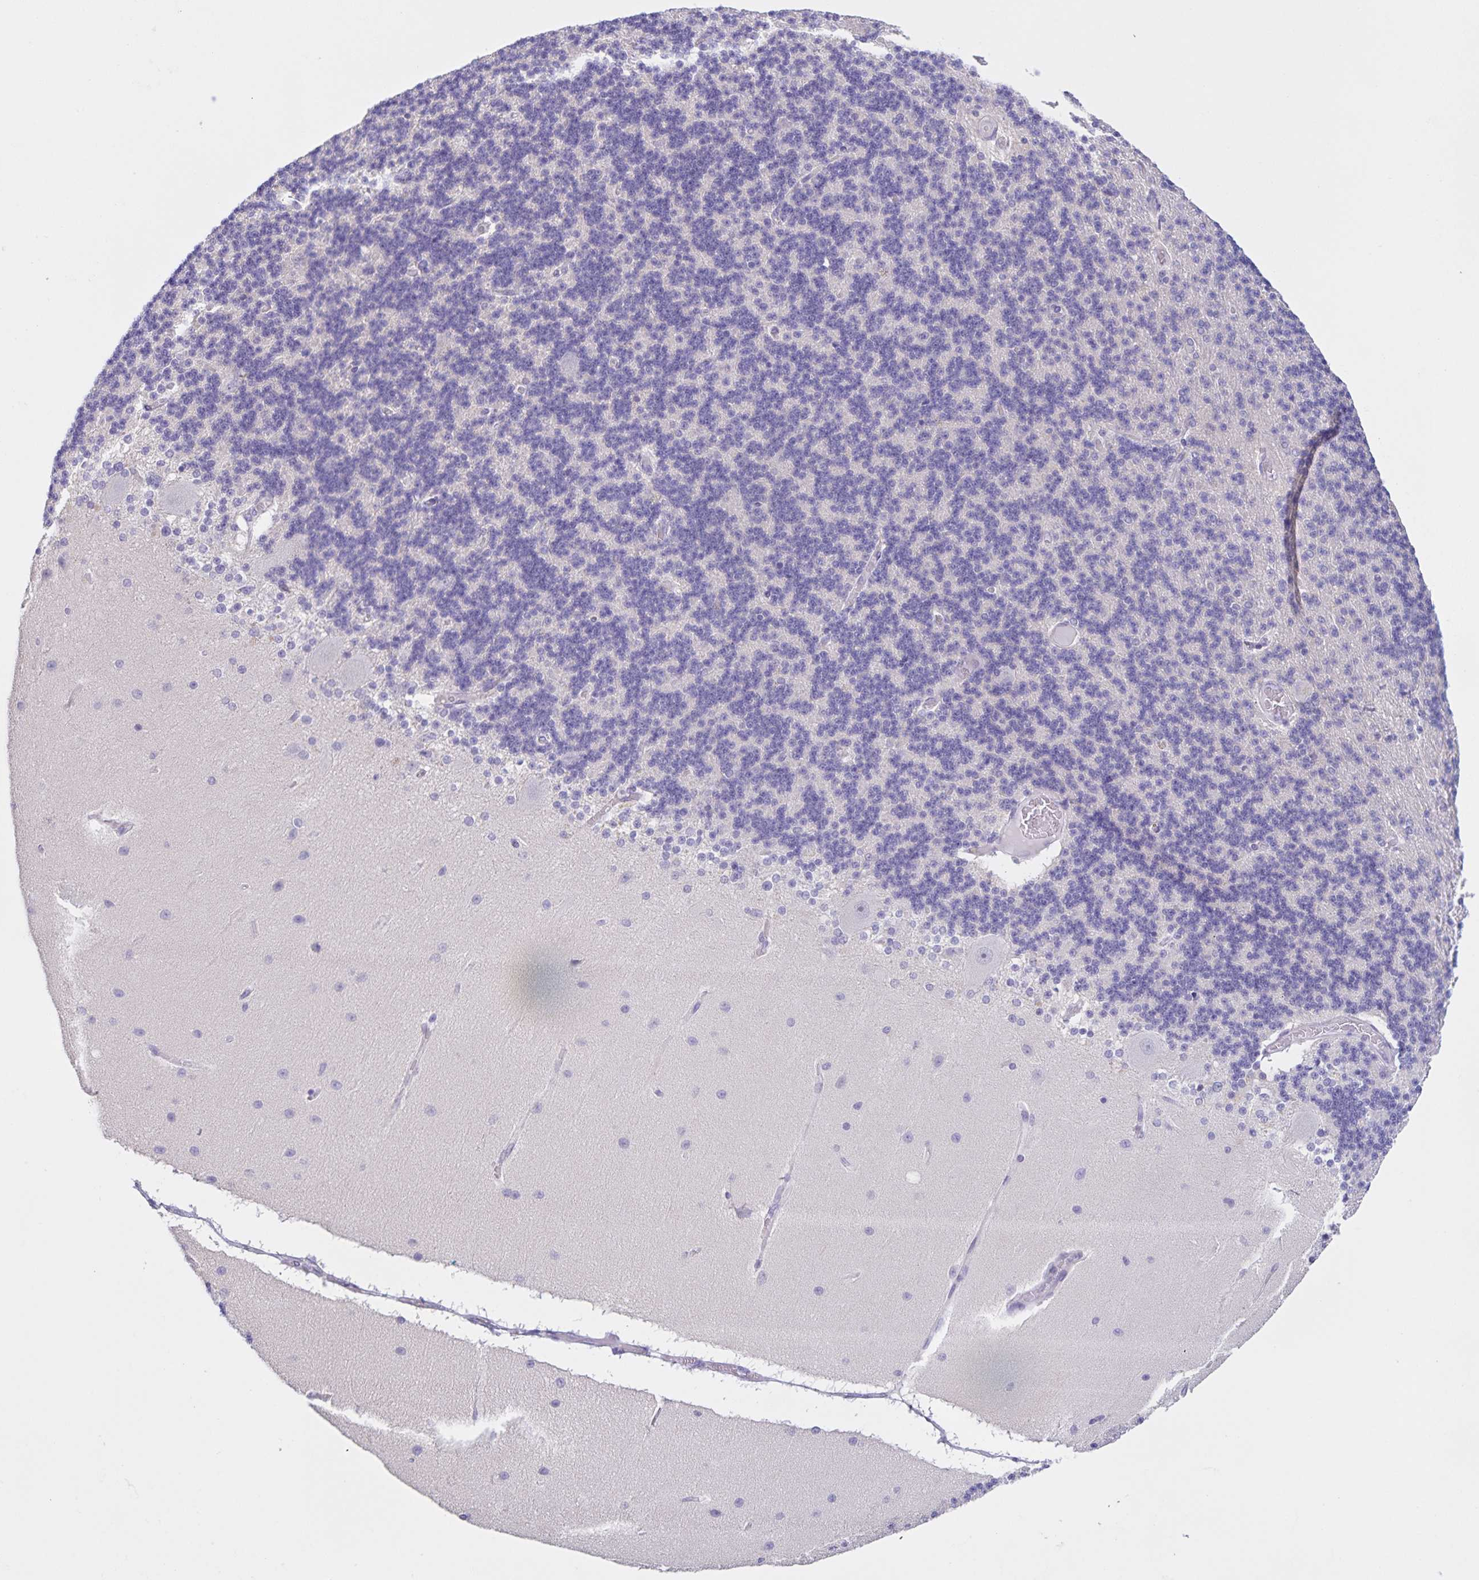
{"staining": {"intensity": "negative", "quantity": "none", "location": "none"}, "tissue": "cerebellum", "cell_type": "Cells in granular layer", "image_type": "normal", "snomed": [{"axis": "morphology", "description": "Normal tissue, NOS"}, {"axis": "topography", "description": "Cerebellum"}], "caption": "This is an immunohistochemistry (IHC) image of benign human cerebellum. There is no positivity in cells in granular layer.", "gene": "DMGDH", "patient": {"sex": "female", "age": 54}}